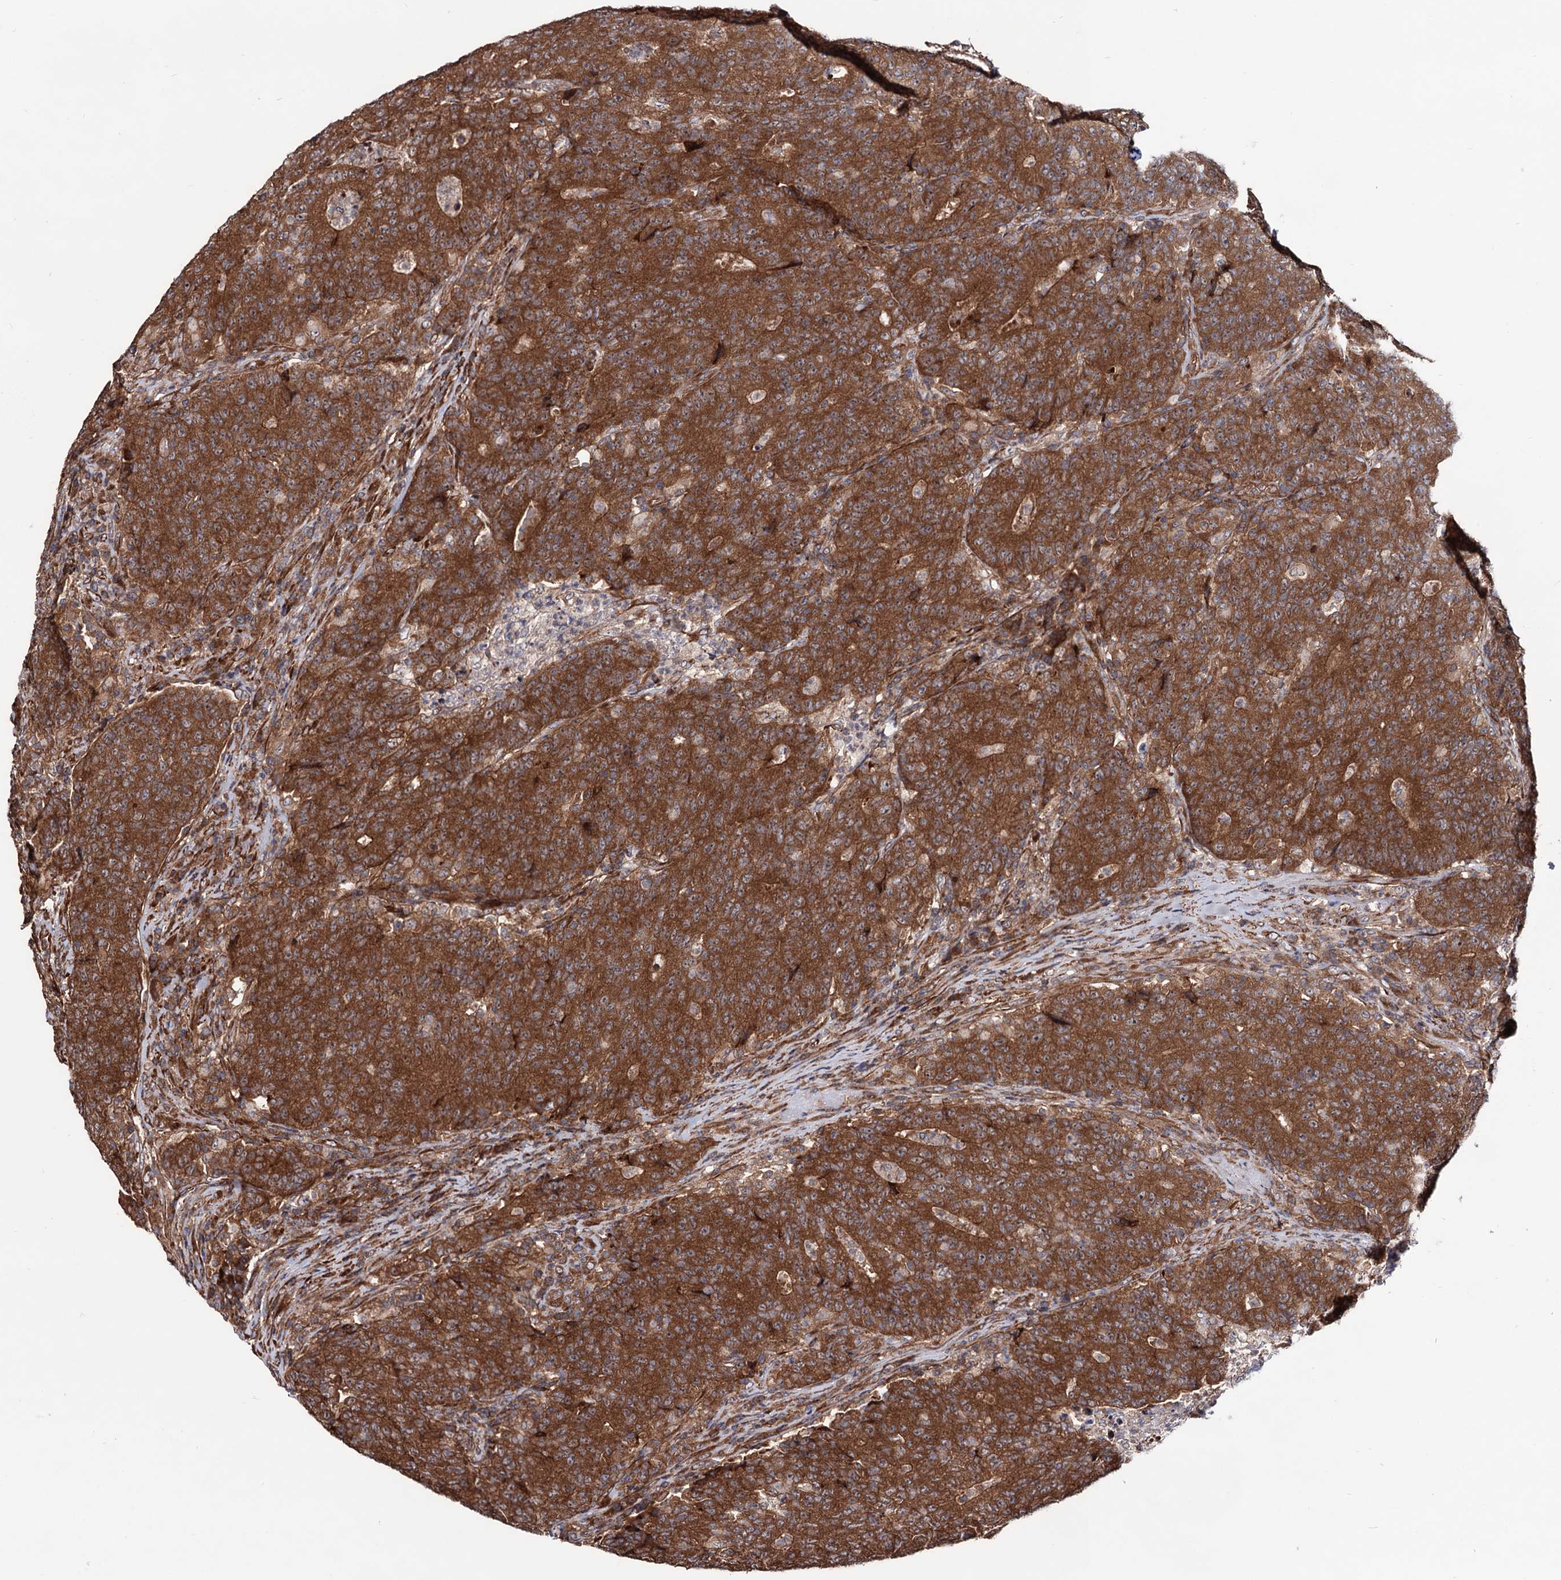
{"staining": {"intensity": "strong", "quantity": ">75%", "location": "cytoplasmic/membranous"}, "tissue": "colorectal cancer", "cell_type": "Tumor cells", "image_type": "cancer", "snomed": [{"axis": "morphology", "description": "Adenocarcinoma, NOS"}, {"axis": "topography", "description": "Colon"}], "caption": "Adenocarcinoma (colorectal) stained with a brown dye reveals strong cytoplasmic/membranous positive expression in approximately >75% of tumor cells.", "gene": "FERMT2", "patient": {"sex": "female", "age": 75}}